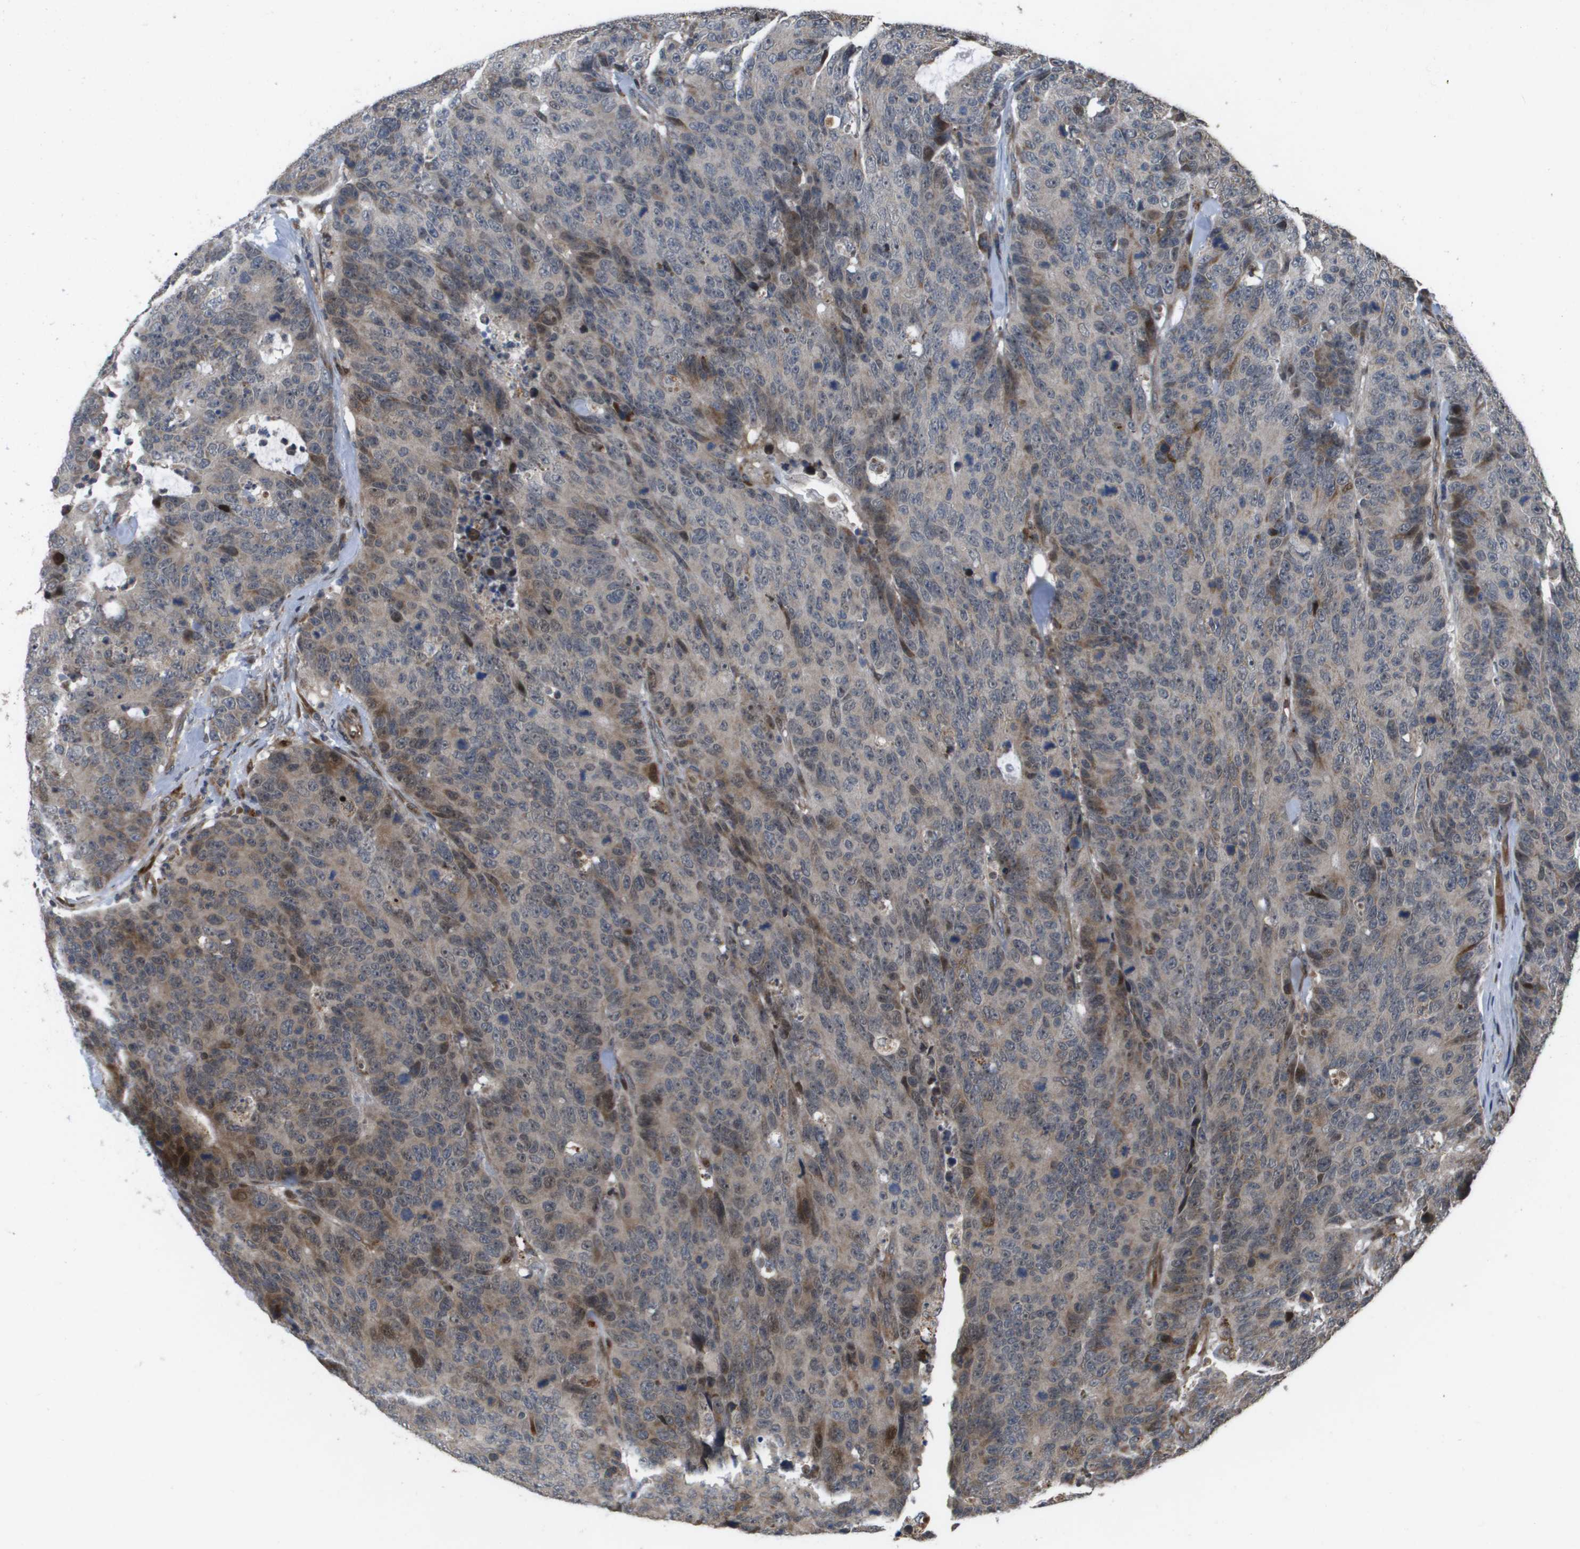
{"staining": {"intensity": "moderate", "quantity": "<25%", "location": "cytoplasmic/membranous"}, "tissue": "colorectal cancer", "cell_type": "Tumor cells", "image_type": "cancer", "snomed": [{"axis": "morphology", "description": "Adenocarcinoma, NOS"}, {"axis": "topography", "description": "Colon"}], "caption": "Protein analysis of adenocarcinoma (colorectal) tissue demonstrates moderate cytoplasmic/membranous positivity in approximately <25% of tumor cells. The staining was performed using DAB, with brown indicating positive protein expression. Nuclei are stained blue with hematoxylin.", "gene": "AXIN2", "patient": {"sex": "female", "age": 86}}